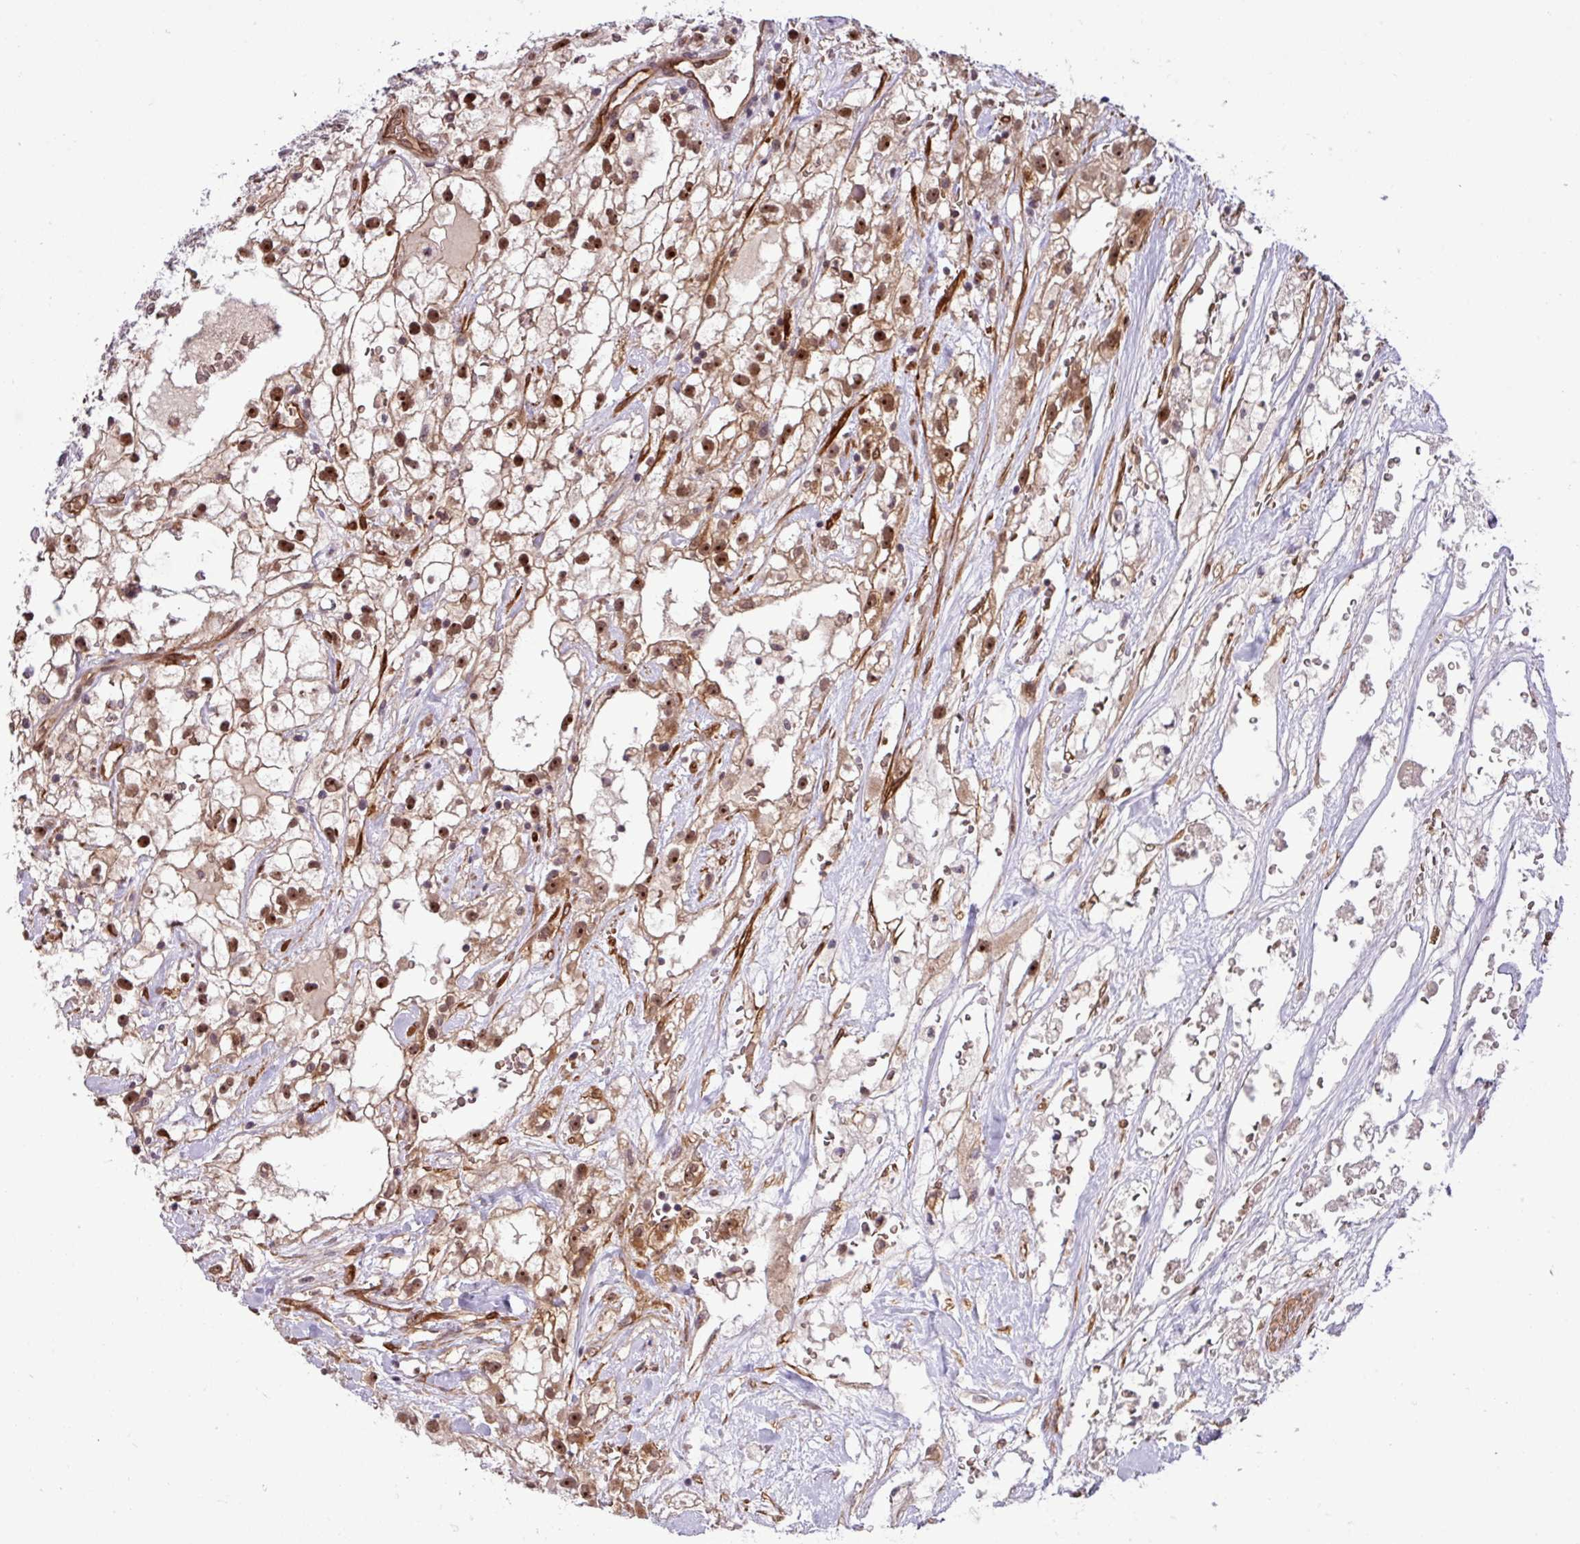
{"staining": {"intensity": "strong", "quantity": ">75%", "location": "nuclear"}, "tissue": "renal cancer", "cell_type": "Tumor cells", "image_type": "cancer", "snomed": [{"axis": "morphology", "description": "Adenocarcinoma, NOS"}, {"axis": "topography", "description": "Kidney"}], "caption": "There is high levels of strong nuclear staining in tumor cells of renal cancer, as demonstrated by immunohistochemical staining (brown color).", "gene": "C7orf50", "patient": {"sex": "male", "age": 59}}